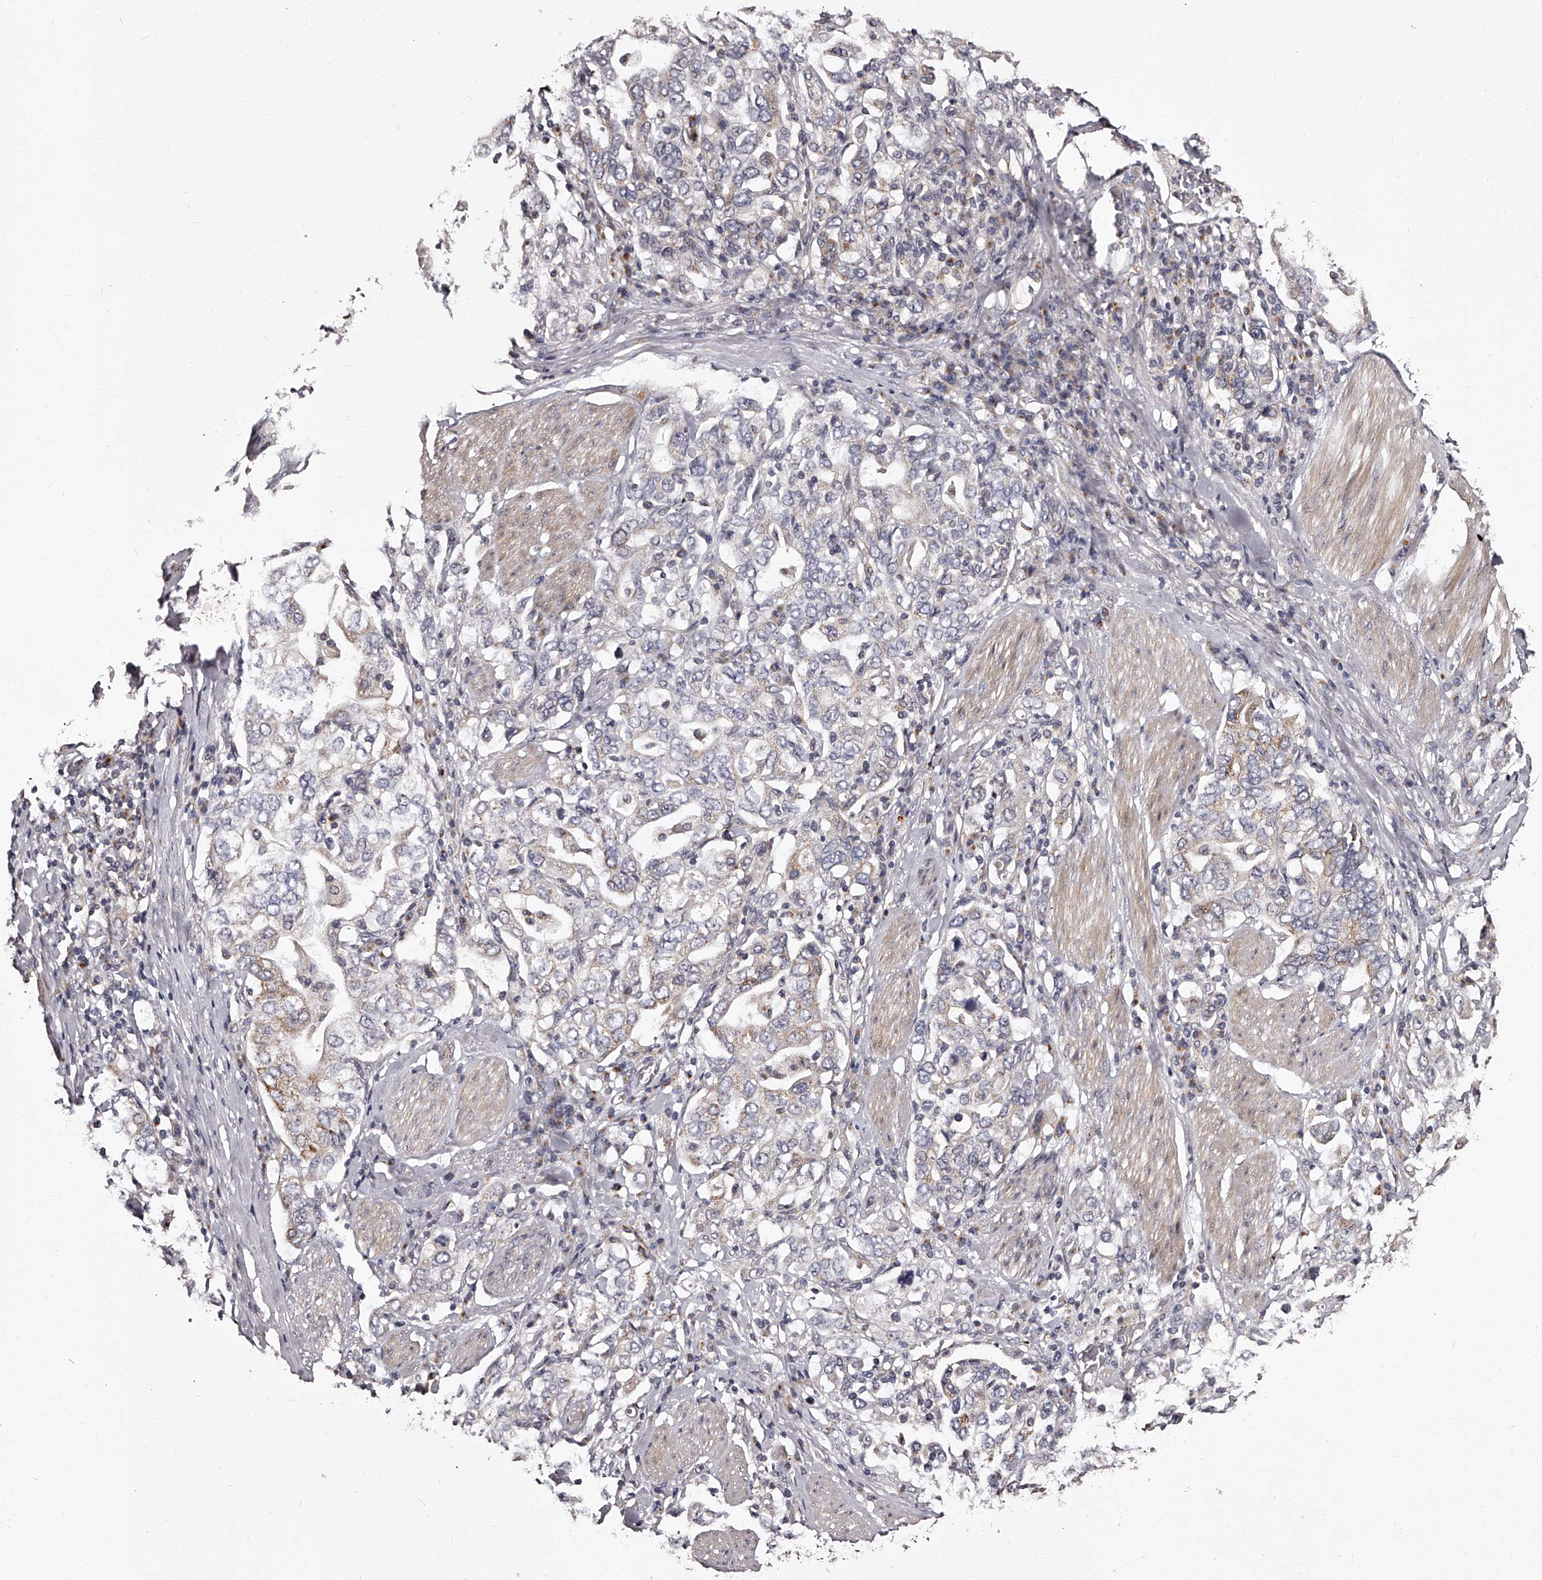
{"staining": {"intensity": "negative", "quantity": "none", "location": "none"}, "tissue": "stomach cancer", "cell_type": "Tumor cells", "image_type": "cancer", "snomed": [{"axis": "morphology", "description": "Adenocarcinoma, NOS"}, {"axis": "topography", "description": "Stomach, upper"}], "caption": "IHC image of neoplastic tissue: stomach cancer (adenocarcinoma) stained with DAB (3,3'-diaminobenzidine) demonstrates no significant protein staining in tumor cells.", "gene": "RSC1A1", "patient": {"sex": "male", "age": 62}}